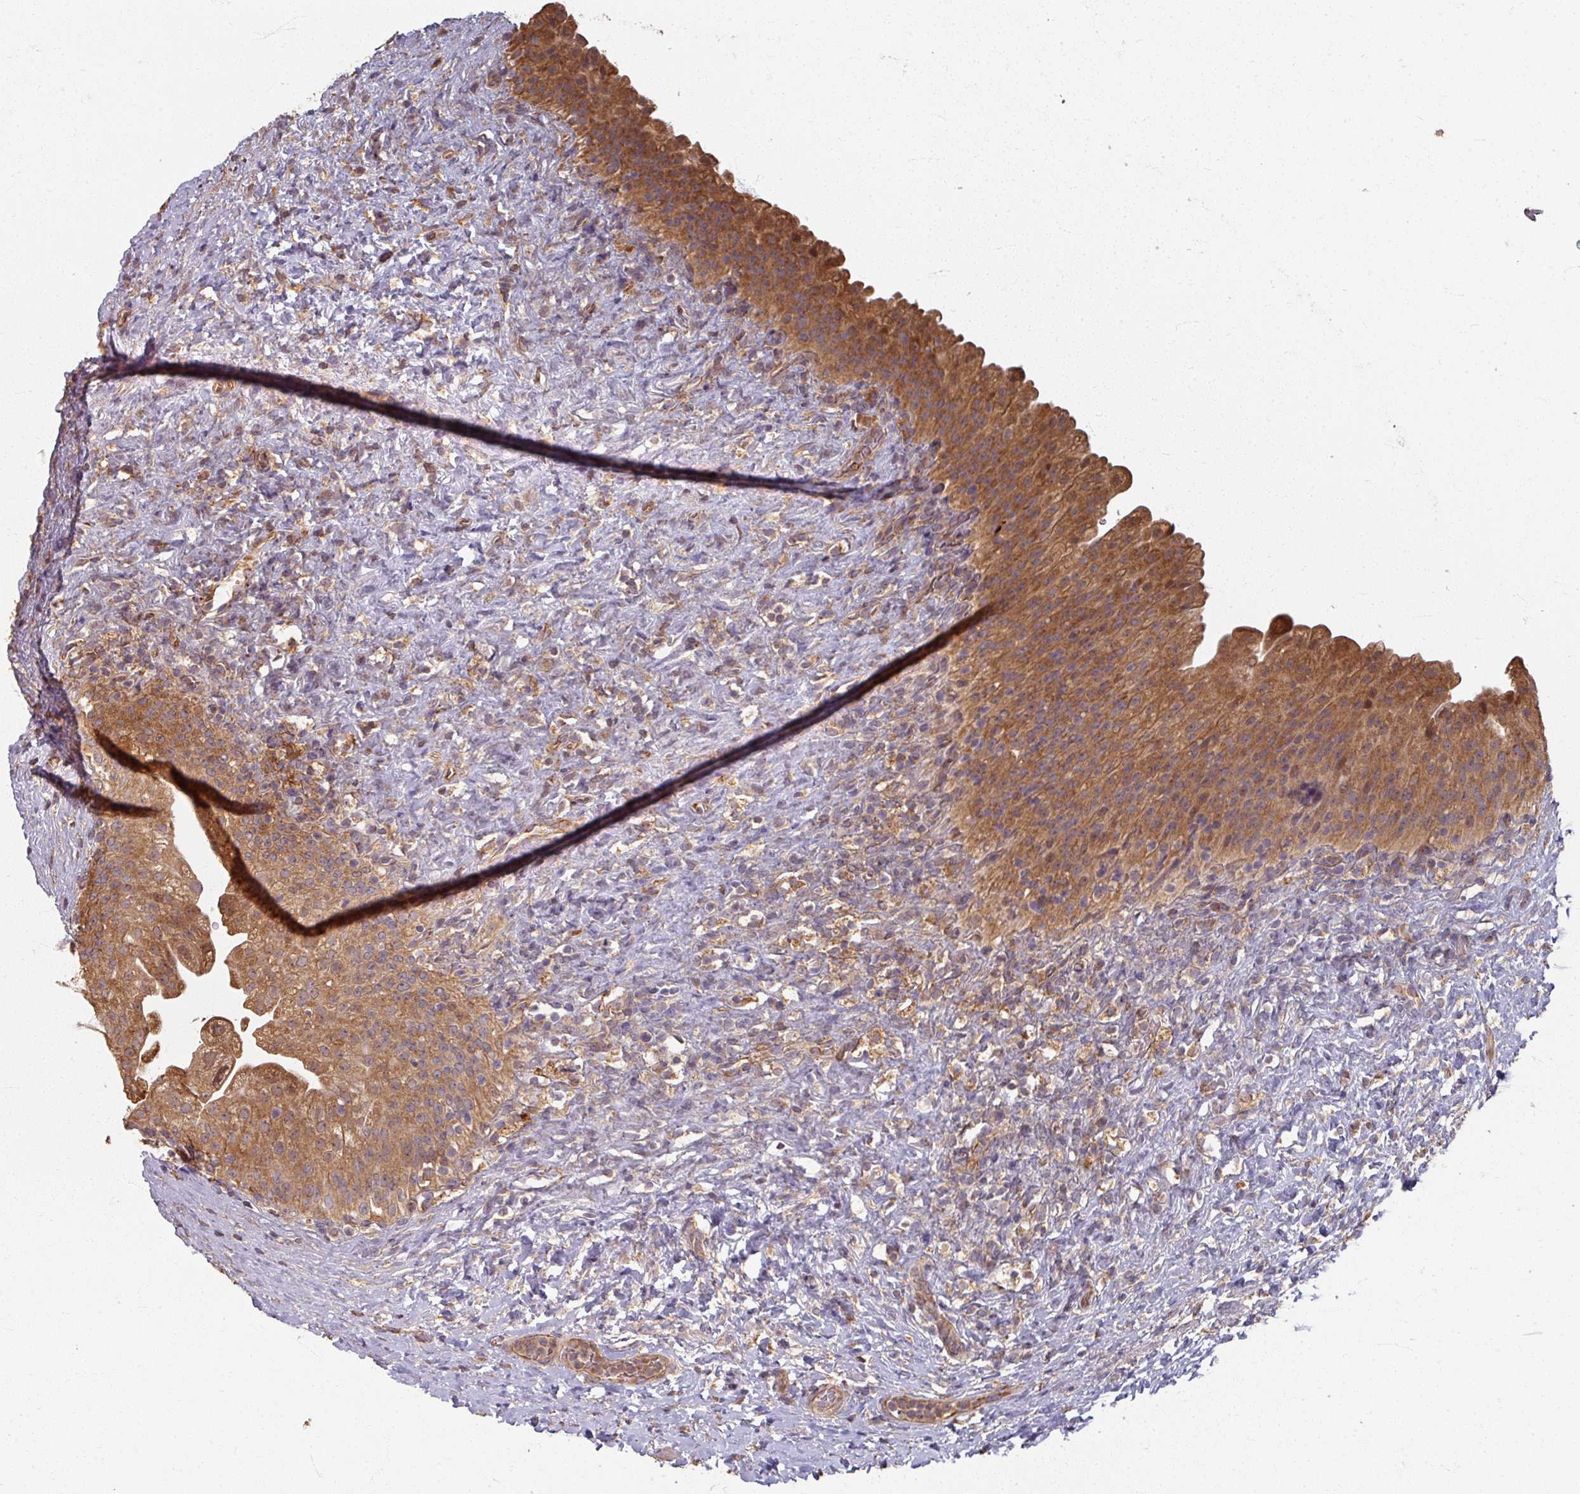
{"staining": {"intensity": "moderate", "quantity": ">75%", "location": "cytoplasmic/membranous"}, "tissue": "urinary bladder", "cell_type": "Urothelial cells", "image_type": "normal", "snomed": [{"axis": "morphology", "description": "Normal tissue, NOS"}, {"axis": "topography", "description": "Urinary bladder"}], "caption": "Unremarkable urinary bladder shows moderate cytoplasmic/membranous positivity in approximately >75% of urothelial cells.", "gene": "CCDC68", "patient": {"sex": "female", "age": 27}}